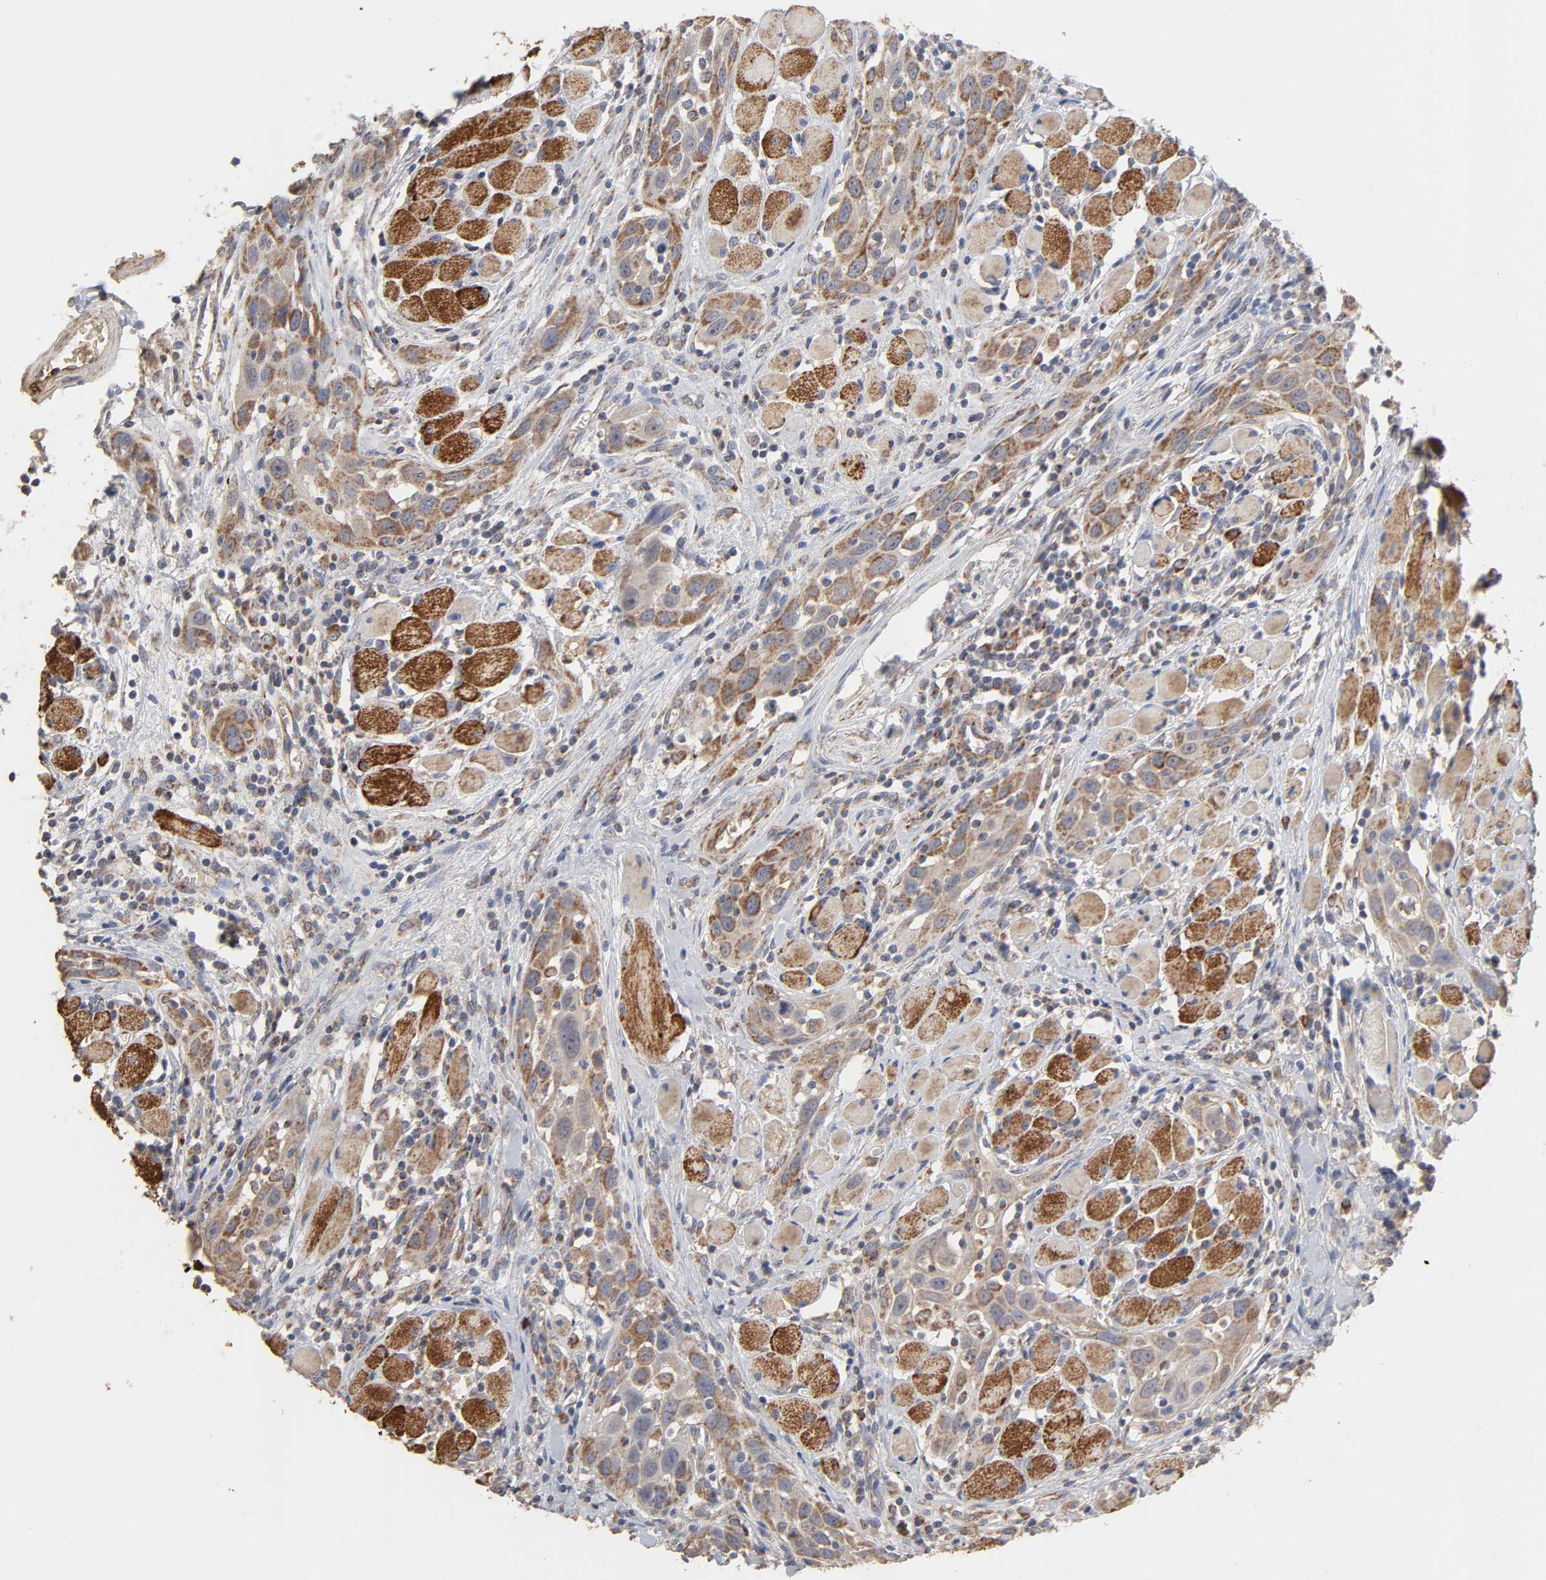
{"staining": {"intensity": "moderate", "quantity": ">75%", "location": "cytoplasmic/membranous"}, "tissue": "head and neck cancer", "cell_type": "Tumor cells", "image_type": "cancer", "snomed": [{"axis": "morphology", "description": "Squamous cell carcinoma, NOS"}, {"axis": "topography", "description": "Oral tissue"}, {"axis": "topography", "description": "Head-Neck"}], "caption": "Immunohistochemical staining of human squamous cell carcinoma (head and neck) displays moderate cytoplasmic/membranous protein positivity in about >75% of tumor cells. The staining is performed using DAB brown chromogen to label protein expression. The nuclei are counter-stained blue using hematoxylin.", "gene": "CYCS", "patient": {"sex": "female", "age": 50}}